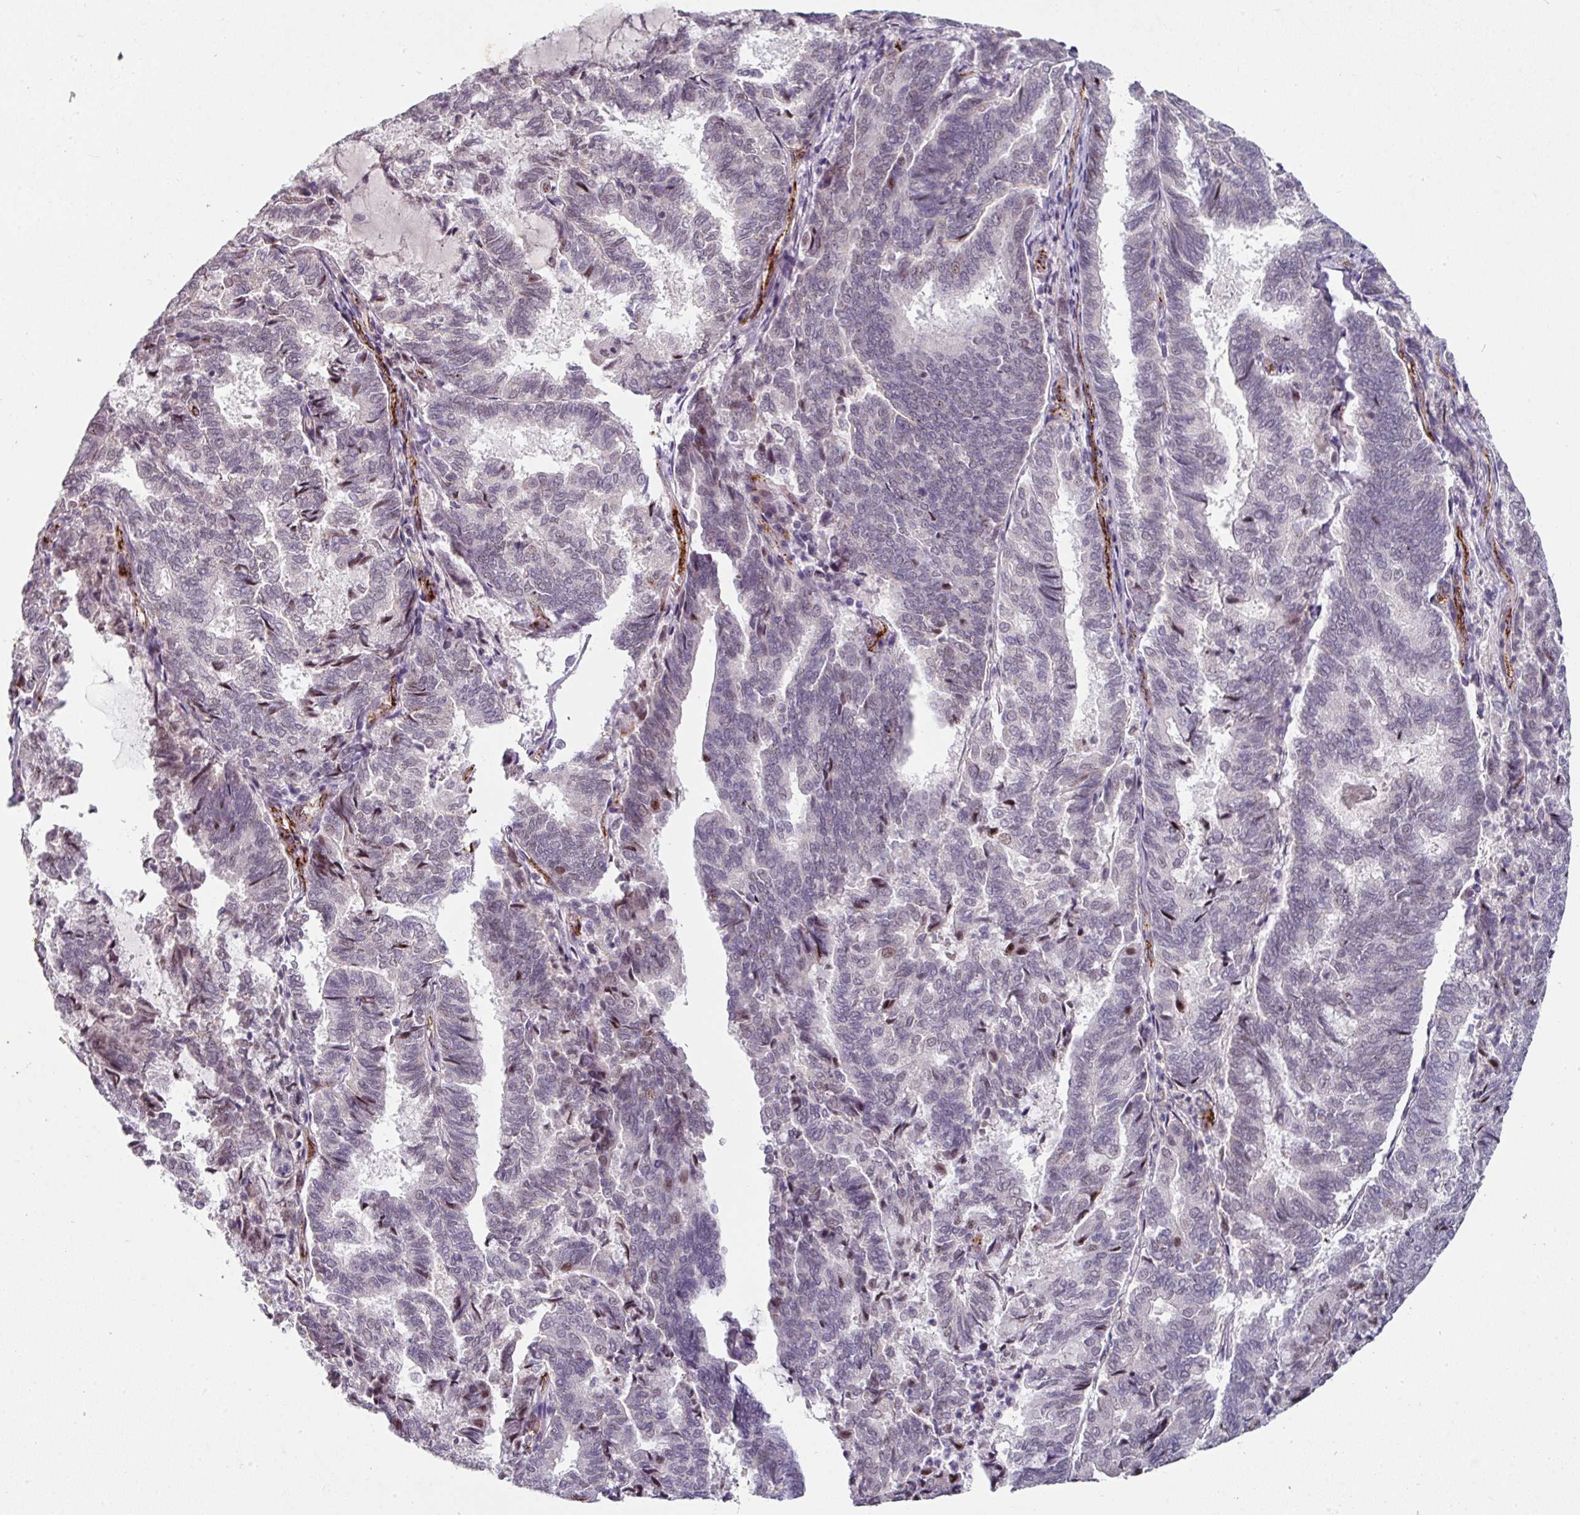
{"staining": {"intensity": "moderate", "quantity": "<25%", "location": "nuclear"}, "tissue": "endometrial cancer", "cell_type": "Tumor cells", "image_type": "cancer", "snomed": [{"axis": "morphology", "description": "Adenocarcinoma, NOS"}, {"axis": "topography", "description": "Endometrium"}], "caption": "Immunohistochemistry (IHC) image of neoplastic tissue: adenocarcinoma (endometrial) stained using immunohistochemistry reveals low levels of moderate protein expression localized specifically in the nuclear of tumor cells, appearing as a nuclear brown color.", "gene": "SIDT2", "patient": {"sex": "female", "age": 80}}